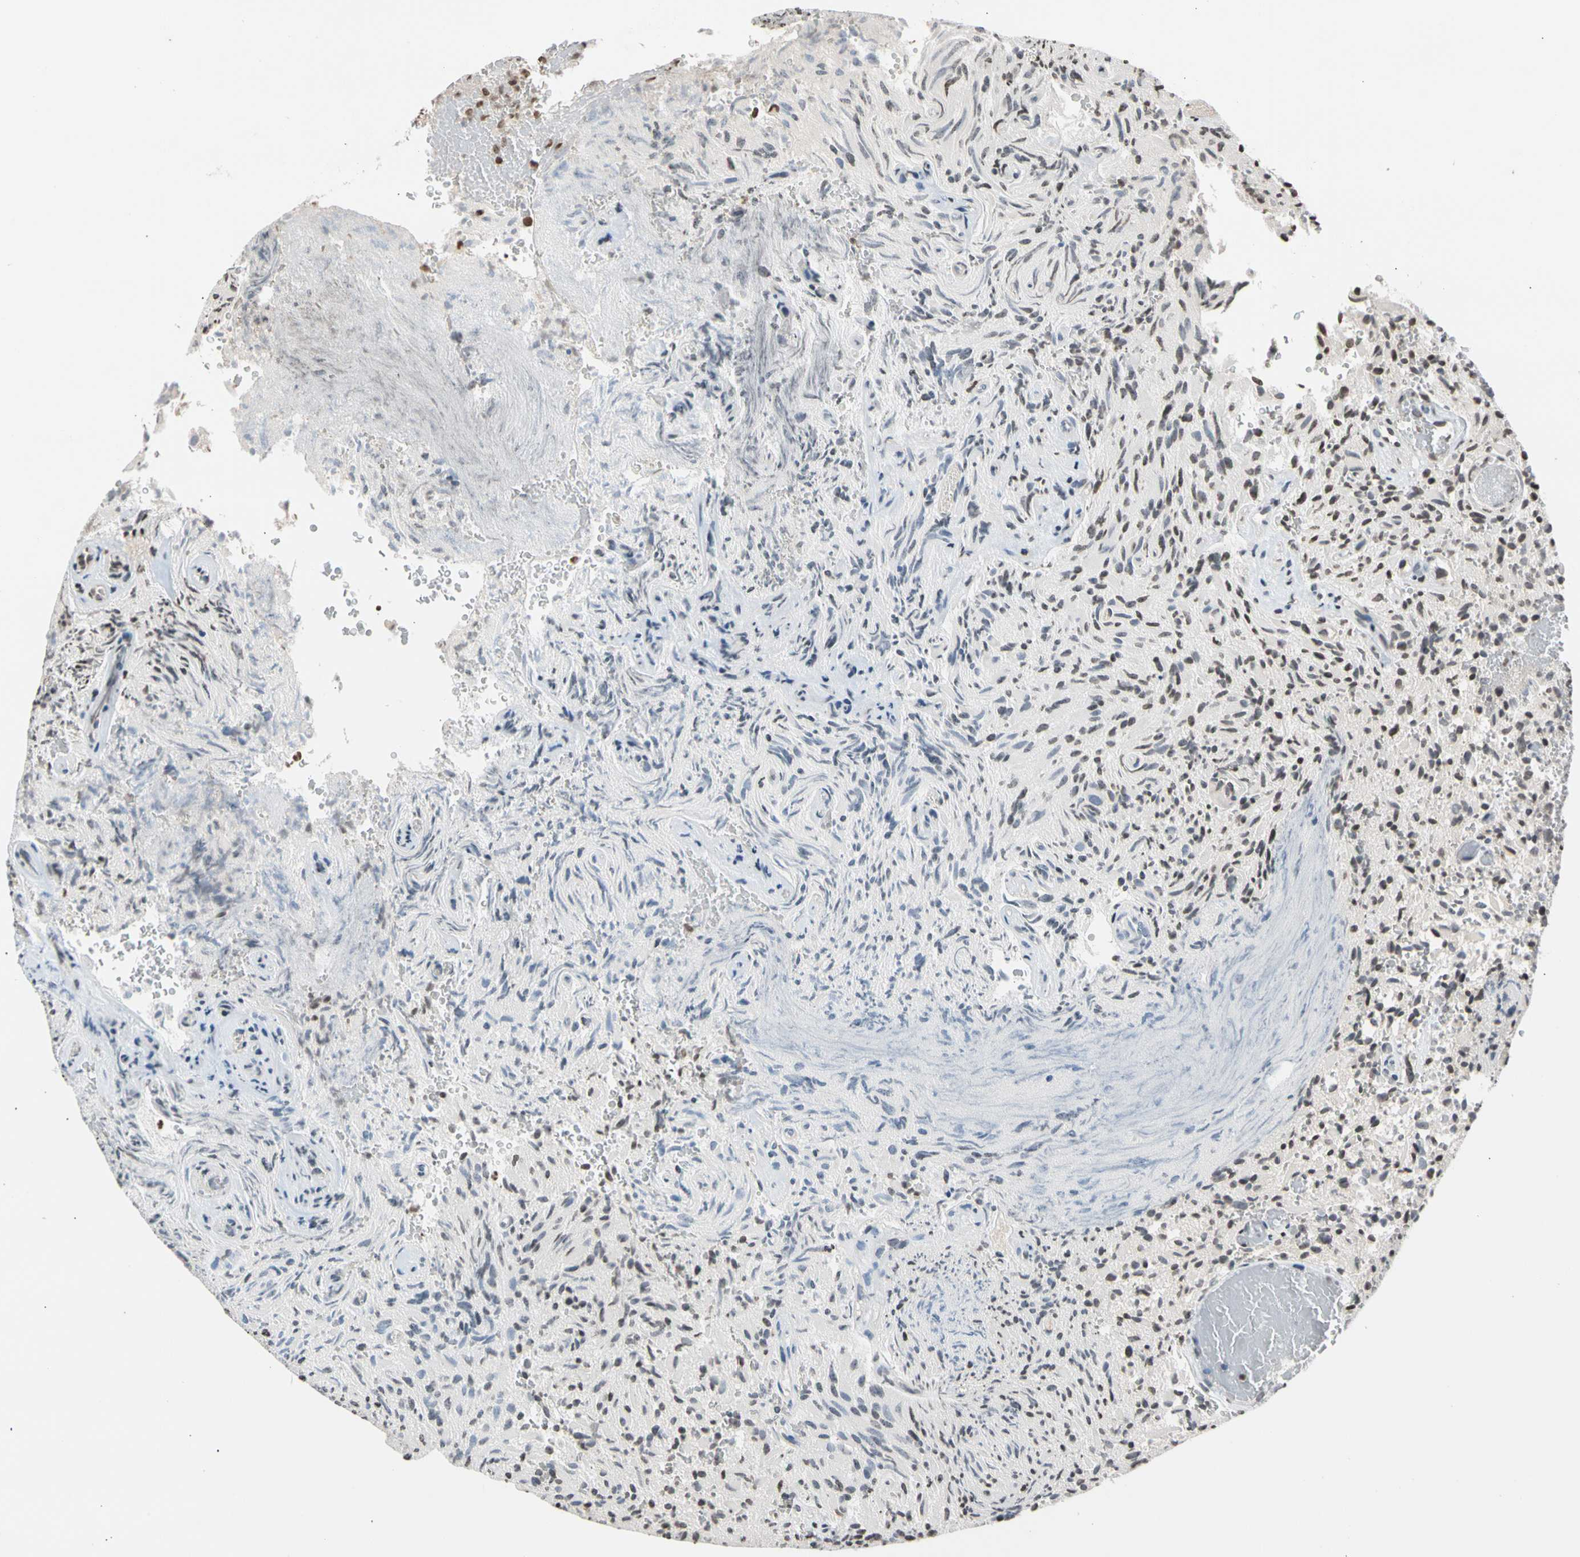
{"staining": {"intensity": "weak", "quantity": "25%-75%", "location": "nuclear"}, "tissue": "glioma", "cell_type": "Tumor cells", "image_type": "cancer", "snomed": [{"axis": "morphology", "description": "Glioma, malignant, High grade"}, {"axis": "topography", "description": "Brain"}], "caption": "High-grade glioma (malignant) stained with a brown dye demonstrates weak nuclear positive expression in about 25%-75% of tumor cells.", "gene": "GPX4", "patient": {"sex": "male", "age": 71}}